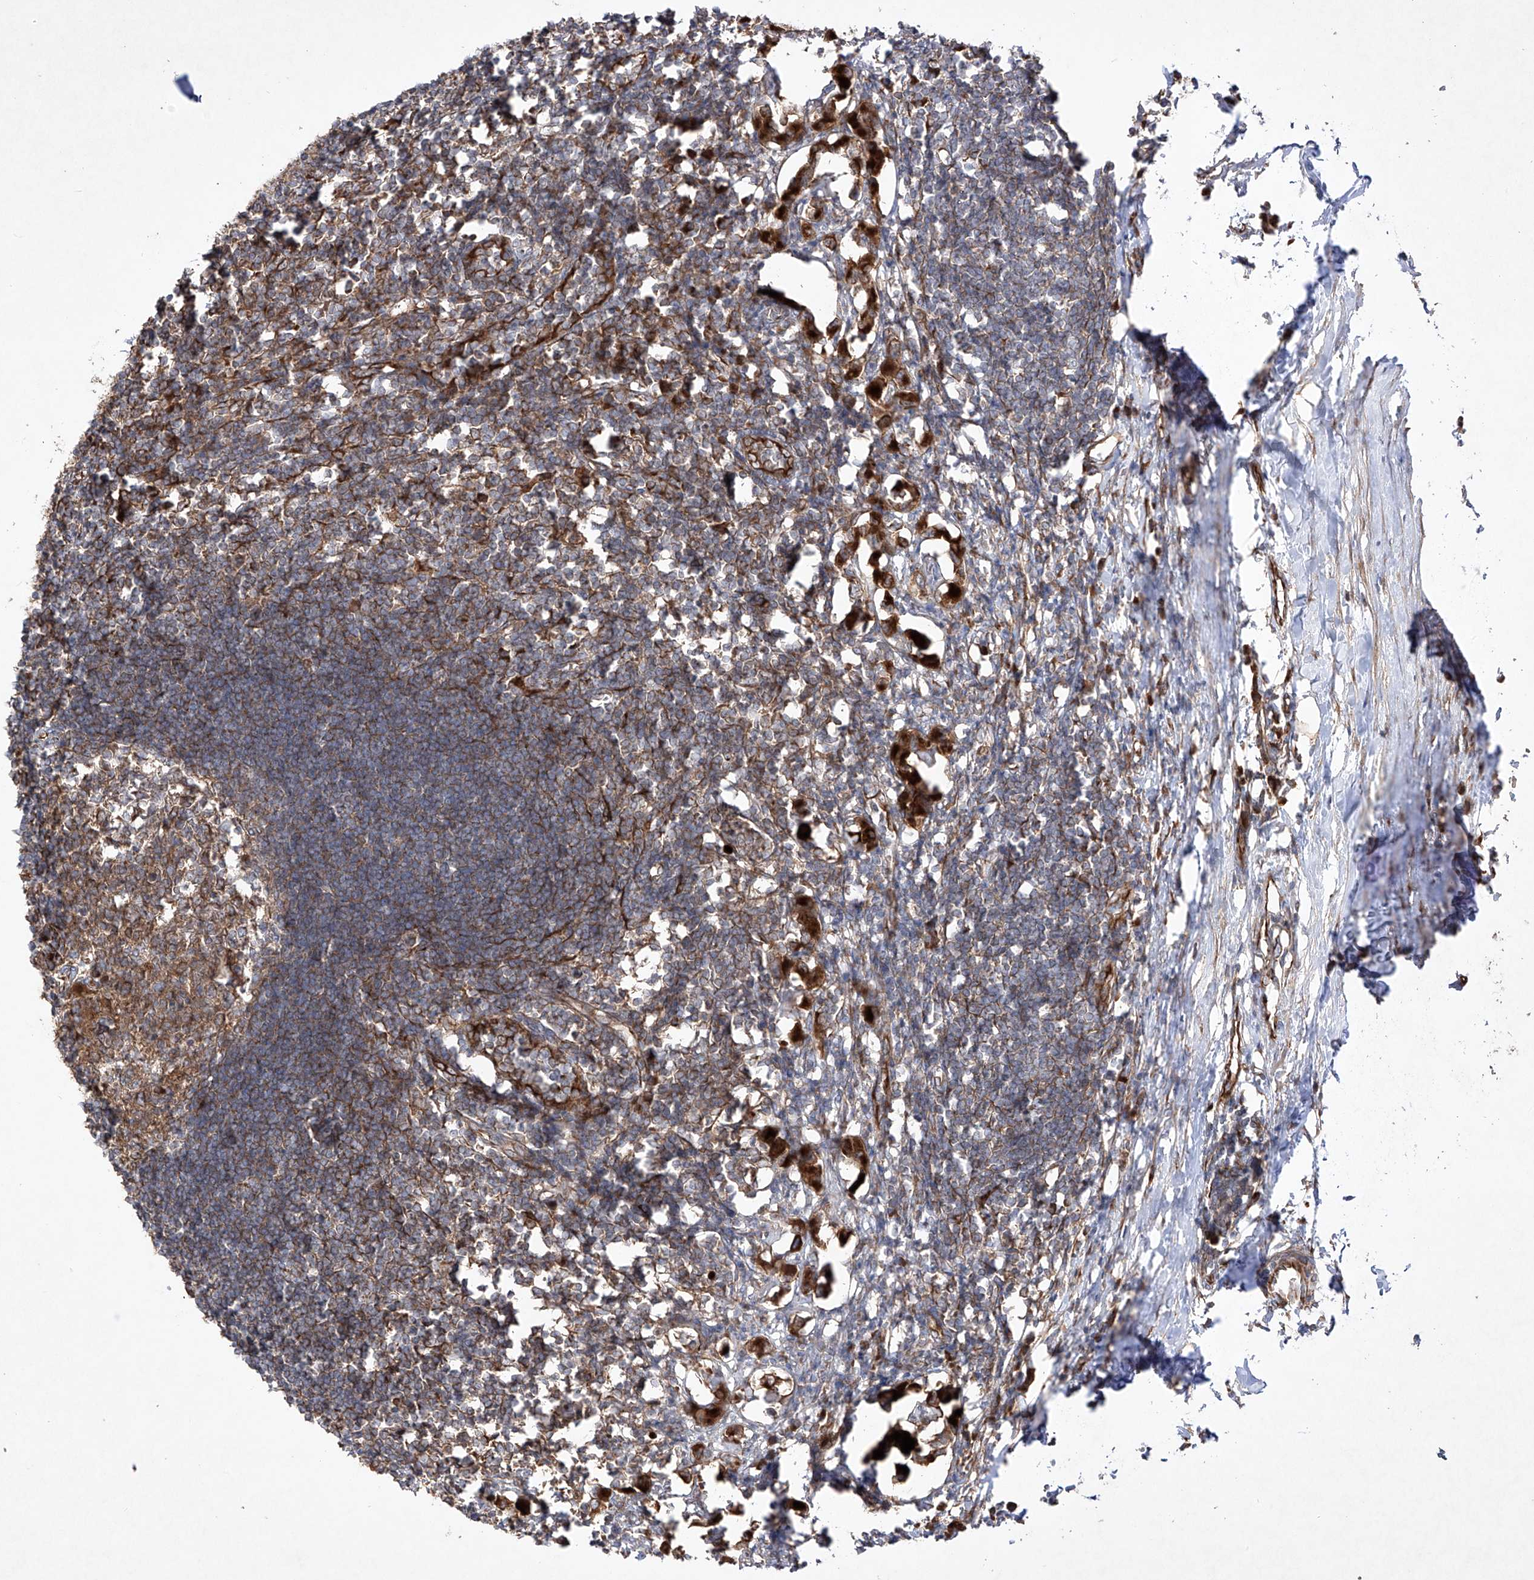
{"staining": {"intensity": "moderate", "quantity": ">75%", "location": "cytoplasmic/membranous"}, "tissue": "lymph node", "cell_type": "Germinal center cells", "image_type": "normal", "snomed": [{"axis": "morphology", "description": "Normal tissue, NOS"}, {"axis": "morphology", "description": "Malignant melanoma, Metastatic site"}, {"axis": "topography", "description": "Lymph node"}], "caption": "Lymph node stained for a protein (brown) reveals moderate cytoplasmic/membranous positive positivity in about >75% of germinal center cells.", "gene": "YKT6", "patient": {"sex": "male", "age": 41}}